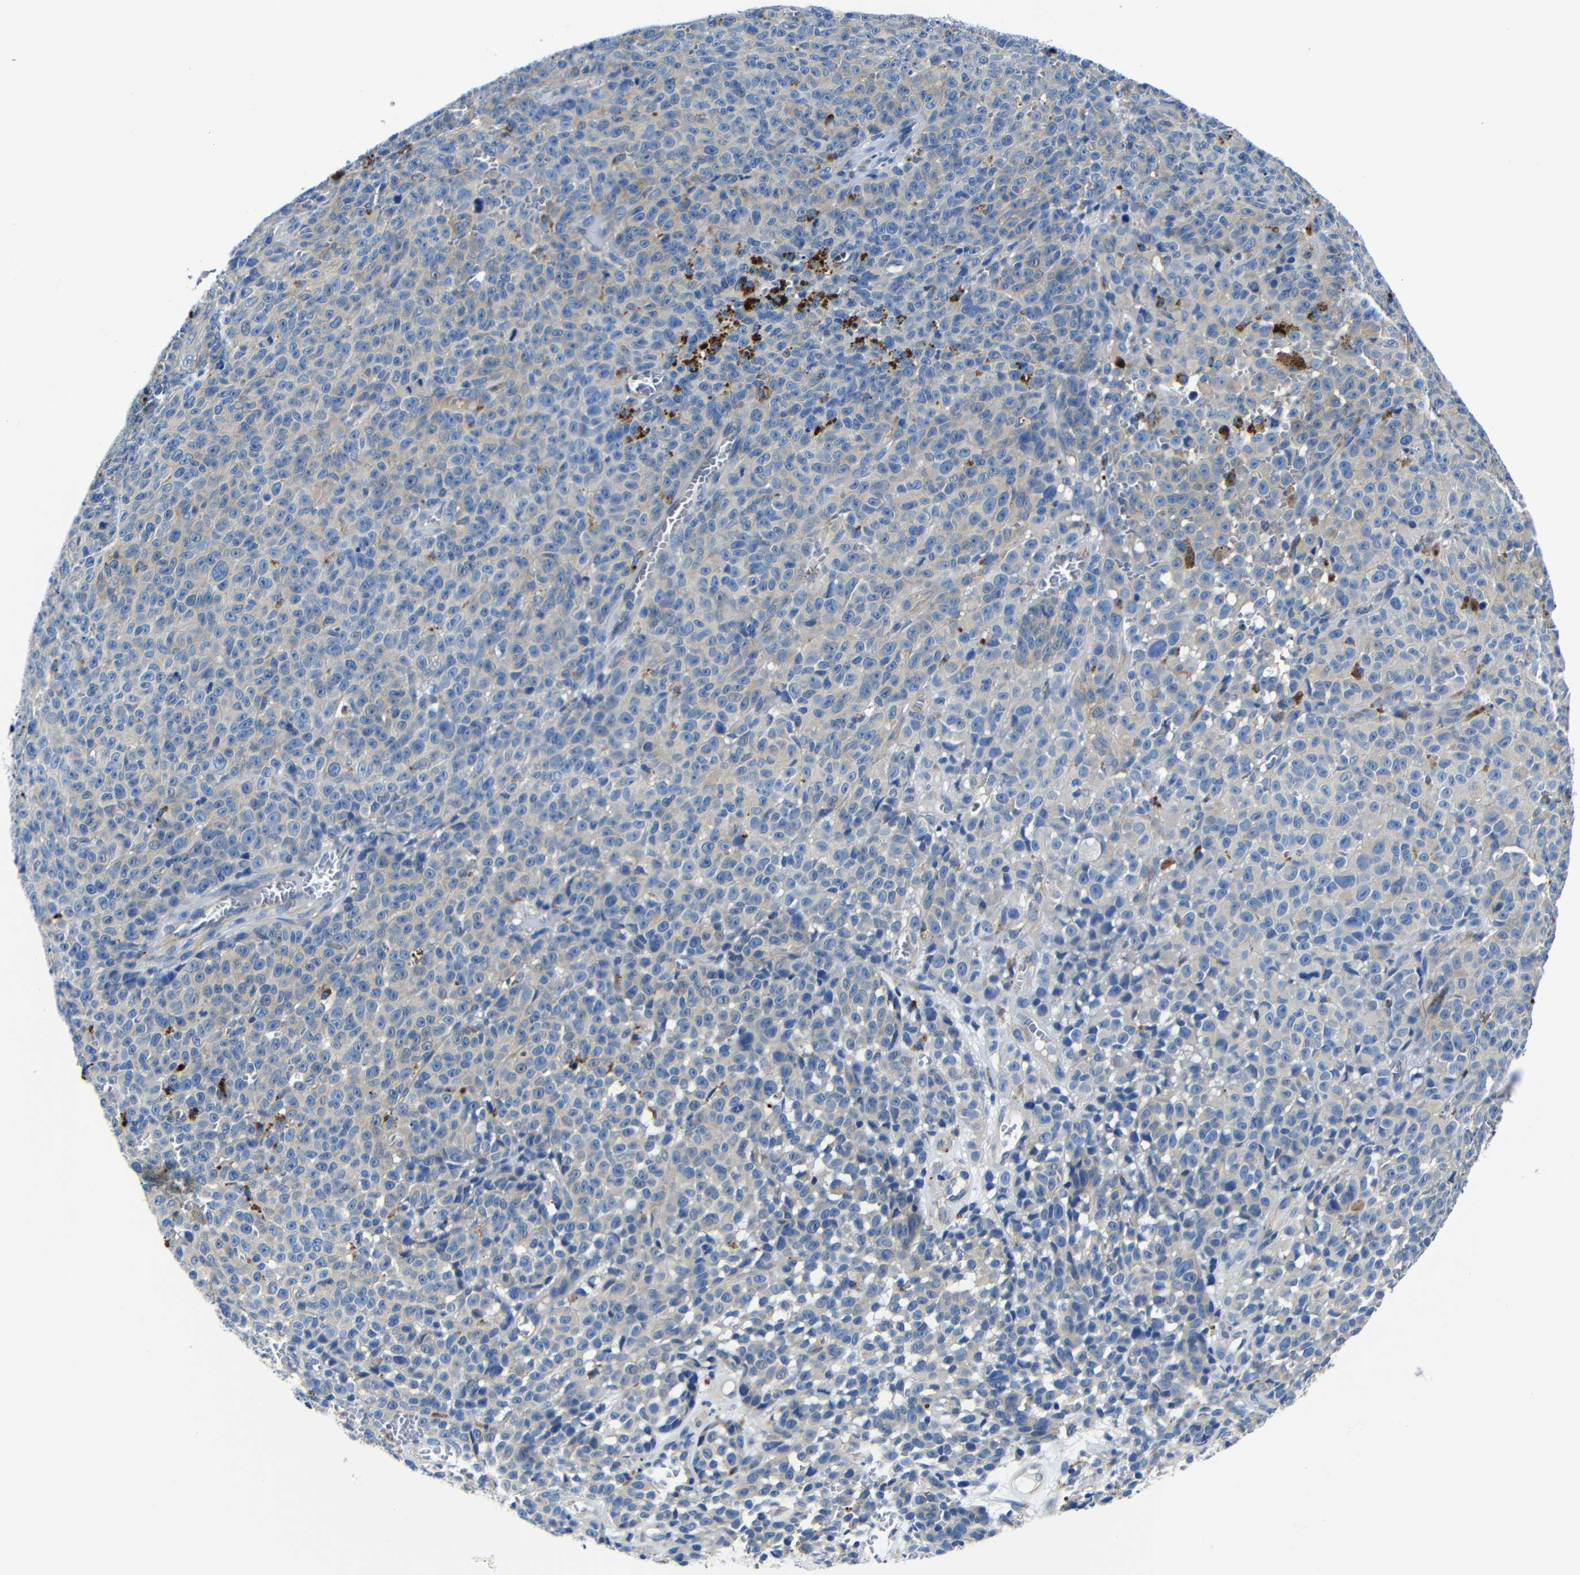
{"staining": {"intensity": "weak", "quantity": "25%-75%", "location": "cytoplasmic/membranous"}, "tissue": "melanoma", "cell_type": "Tumor cells", "image_type": "cancer", "snomed": [{"axis": "morphology", "description": "Malignant melanoma, NOS"}, {"axis": "topography", "description": "Skin"}], "caption": "DAB immunohistochemical staining of human malignant melanoma displays weak cytoplasmic/membranous protein expression in approximately 25%-75% of tumor cells.", "gene": "GIMAP2", "patient": {"sex": "female", "age": 82}}